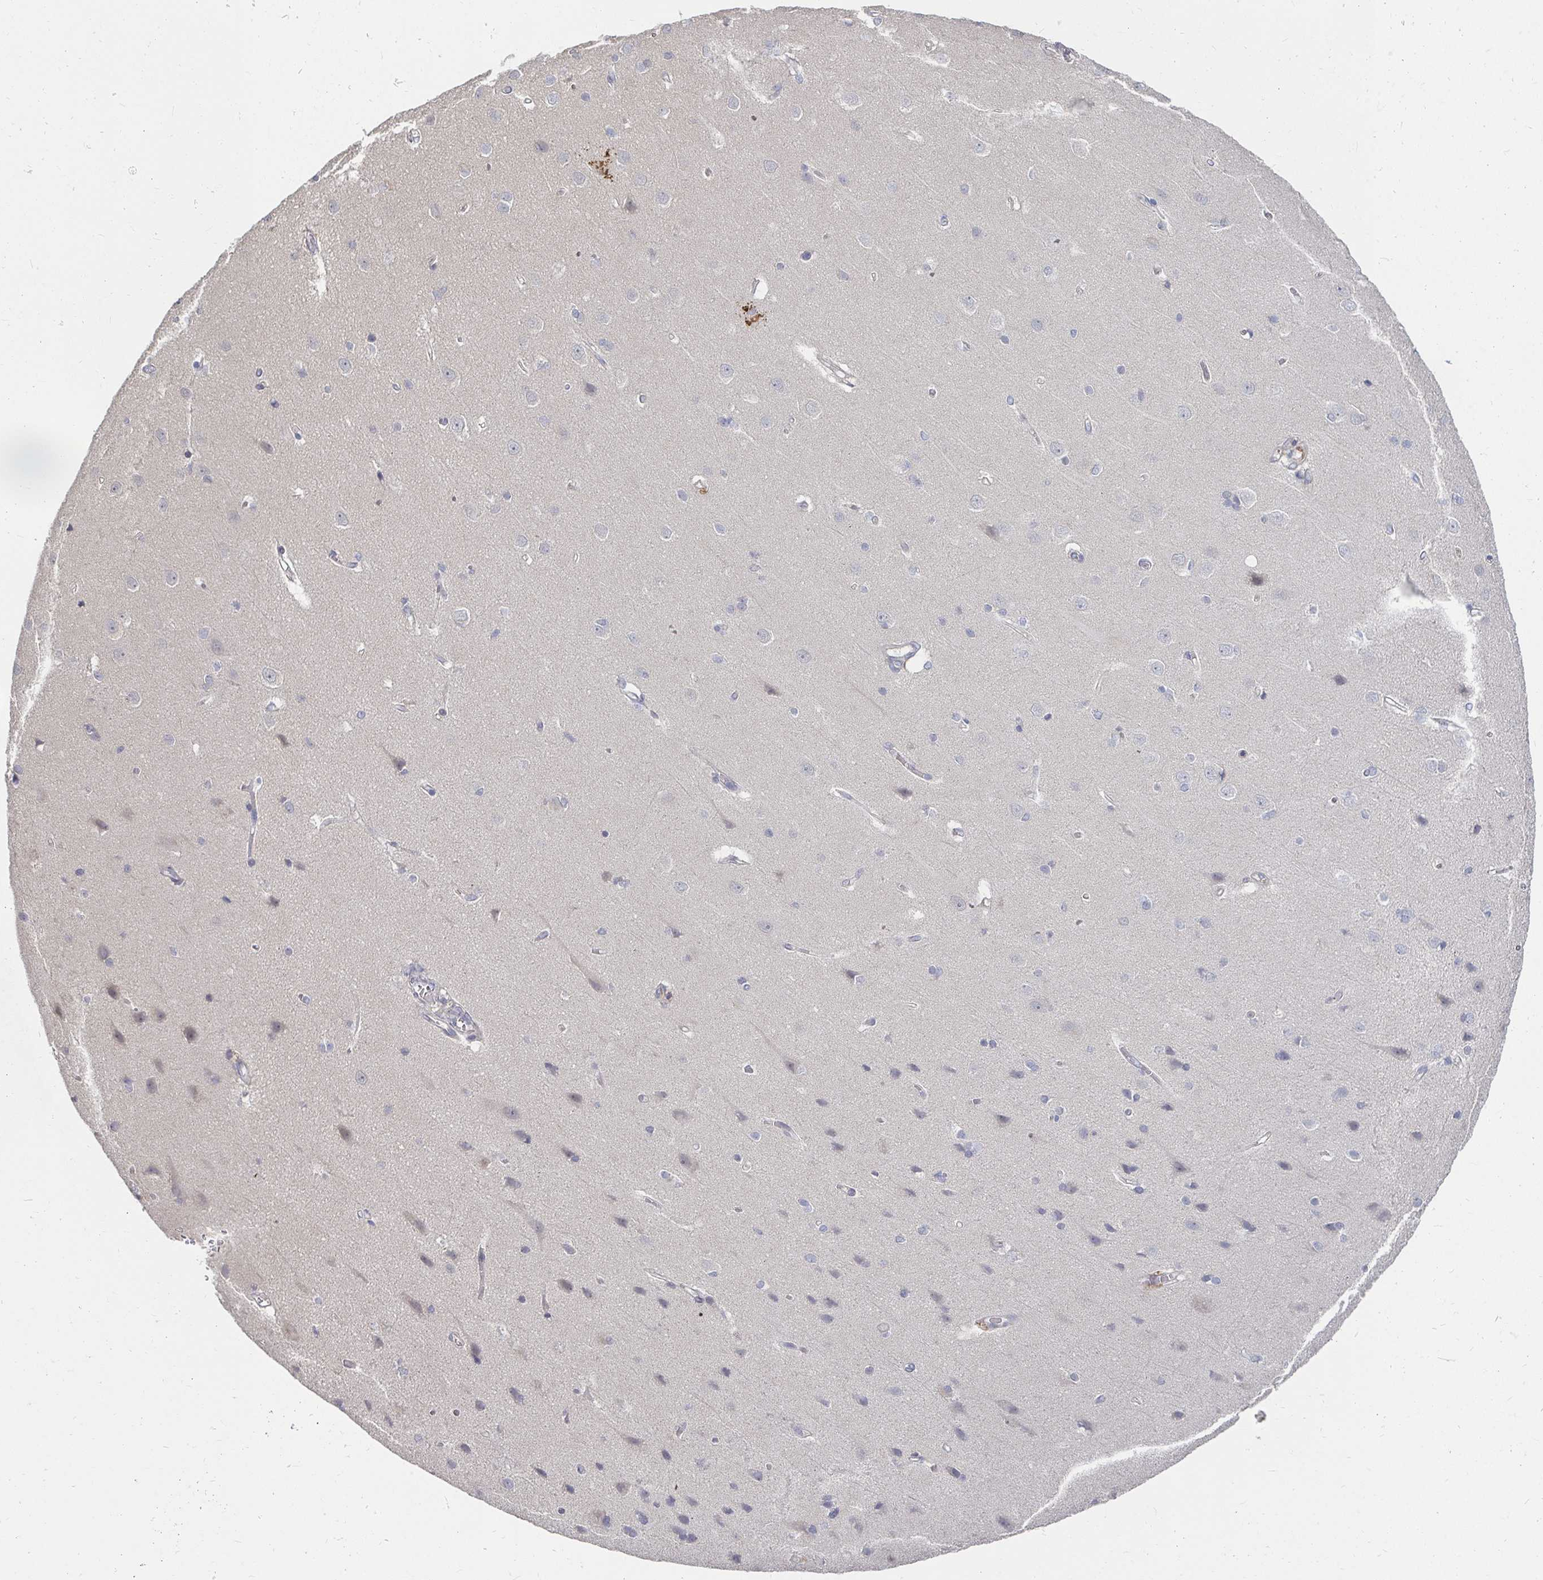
{"staining": {"intensity": "weak", "quantity": "<25%", "location": "nuclear"}, "tissue": "cerebral cortex", "cell_type": "Endothelial cells", "image_type": "normal", "snomed": [{"axis": "morphology", "description": "Normal tissue, NOS"}, {"axis": "topography", "description": "Cerebral cortex"}], "caption": "This is an immunohistochemistry photomicrograph of unremarkable cerebral cortex. There is no positivity in endothelial cells.", "gene": "MEIS1", "patient": {"sex": "male", "age": 37}}